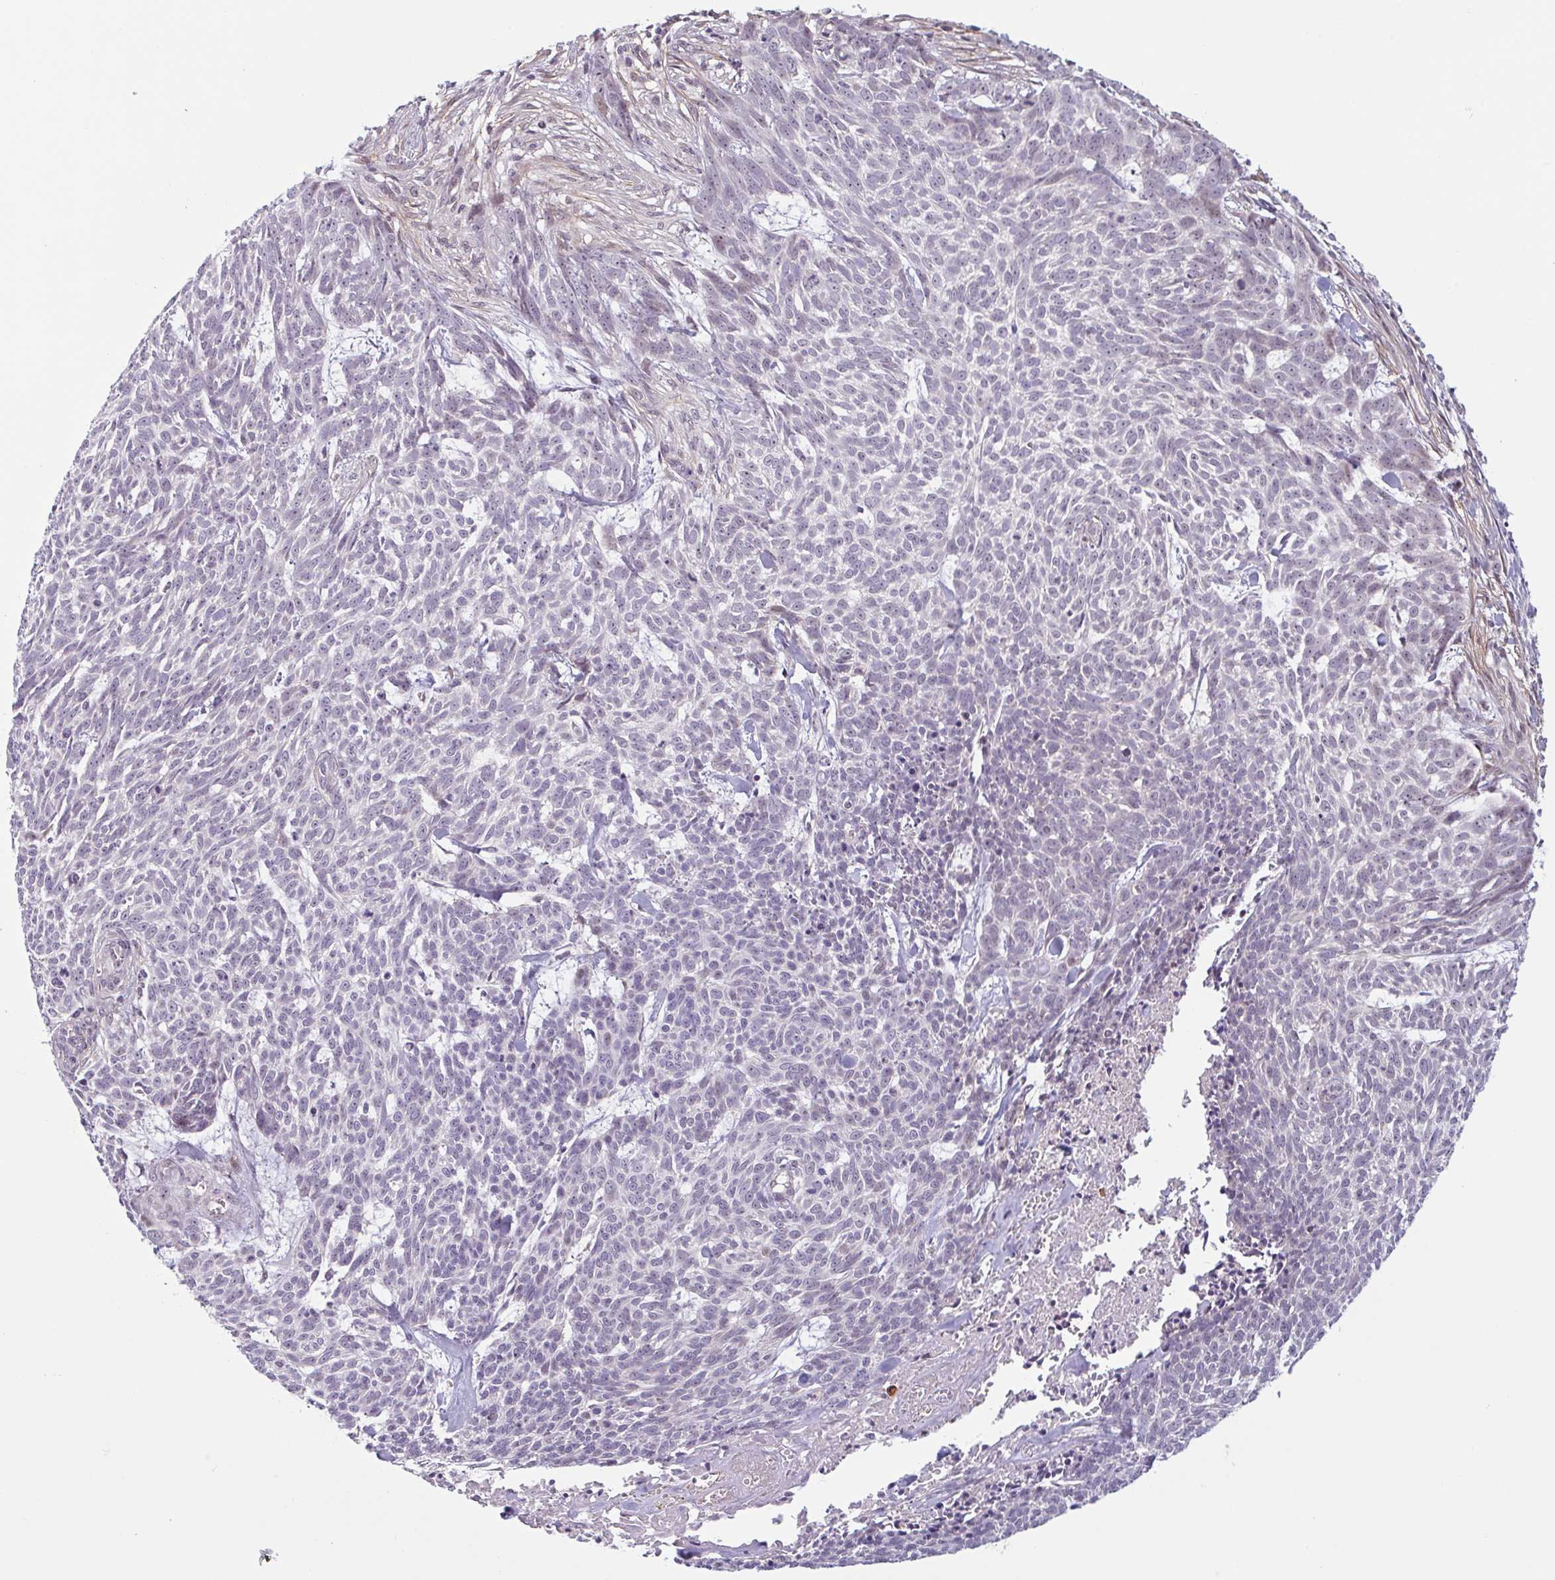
{"staining": {"intensity": "negative", "quantity": "none", "location": "none"}, "tissue": "skin cancer", "cell_type": "Tumor cells", "image_type": "cancer", "snomed": [{"axis": "morphology", "description": "Basal cell carcinoma"}, {"axis": "topography", "description": "Skin"}], "caption": "DAB immunohistochemical staining of human basal cell carcinoma (skin) shows no significant expression in tumor cells.", "gene": "TMEM119", "patient": {"sex": "female", "age": 93}}